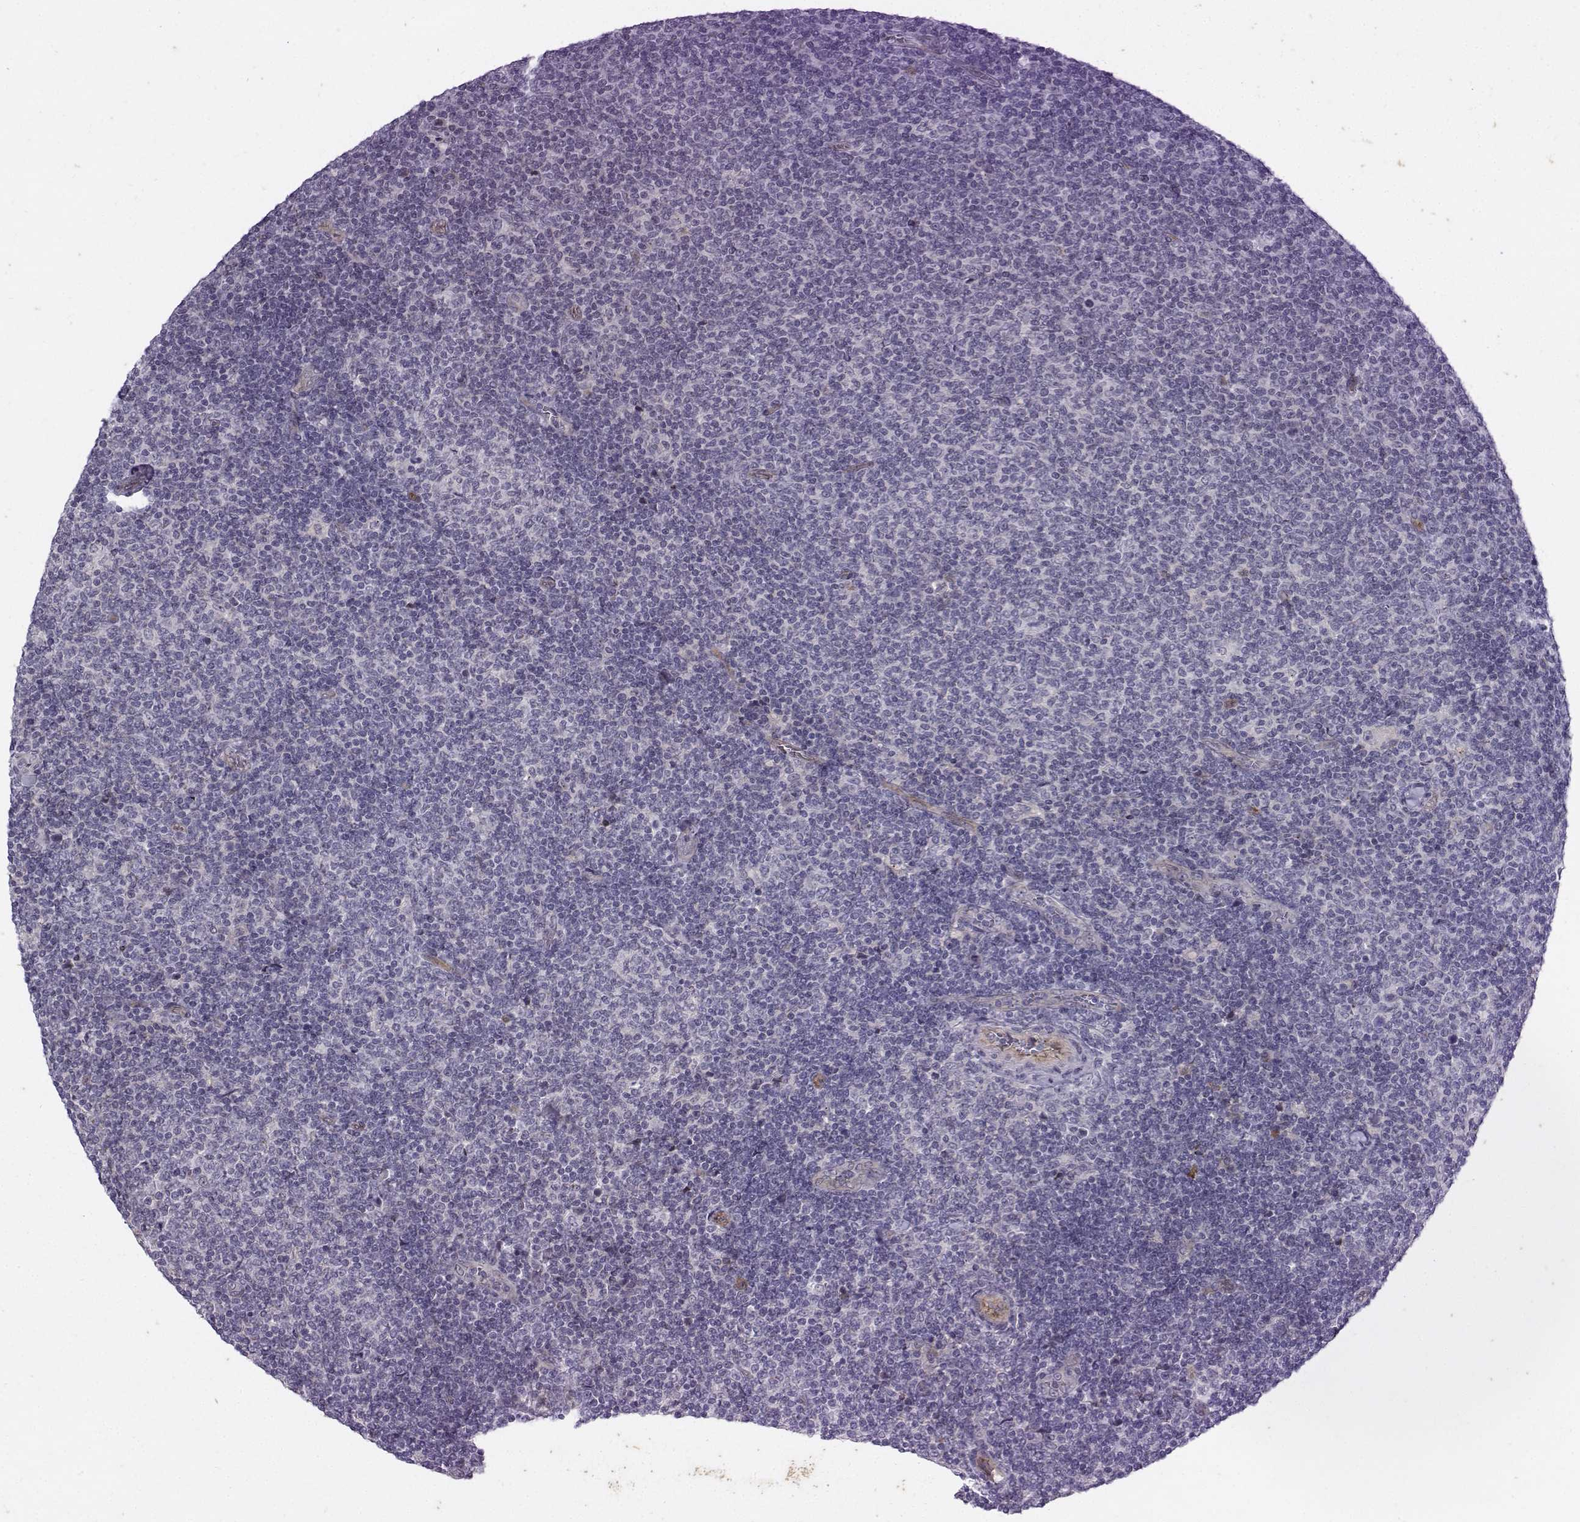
{"staining": {"intensity": "negative", "quantity": "none", "location": "none"}, "tissue": "lymphoma", "cell_type": "Tumor cells", "image_type": "cancer", "snomed": [{"axis": "morphology", "description": "Malignant lymphoma, non-Hodgkin's type, Low grade"}, {"axis": "topography", "description": "Lymph node"}], "caption": "An IHC micrograph of low-grade malignant lymphoma, non-Hodgkin's type is shown. There is no staining in tumor cells of low-grade malignant lymphoma, non-Hodgkin's type.", "gene": "OPRD1", "patient": {"sex": "male", "age": 52}}